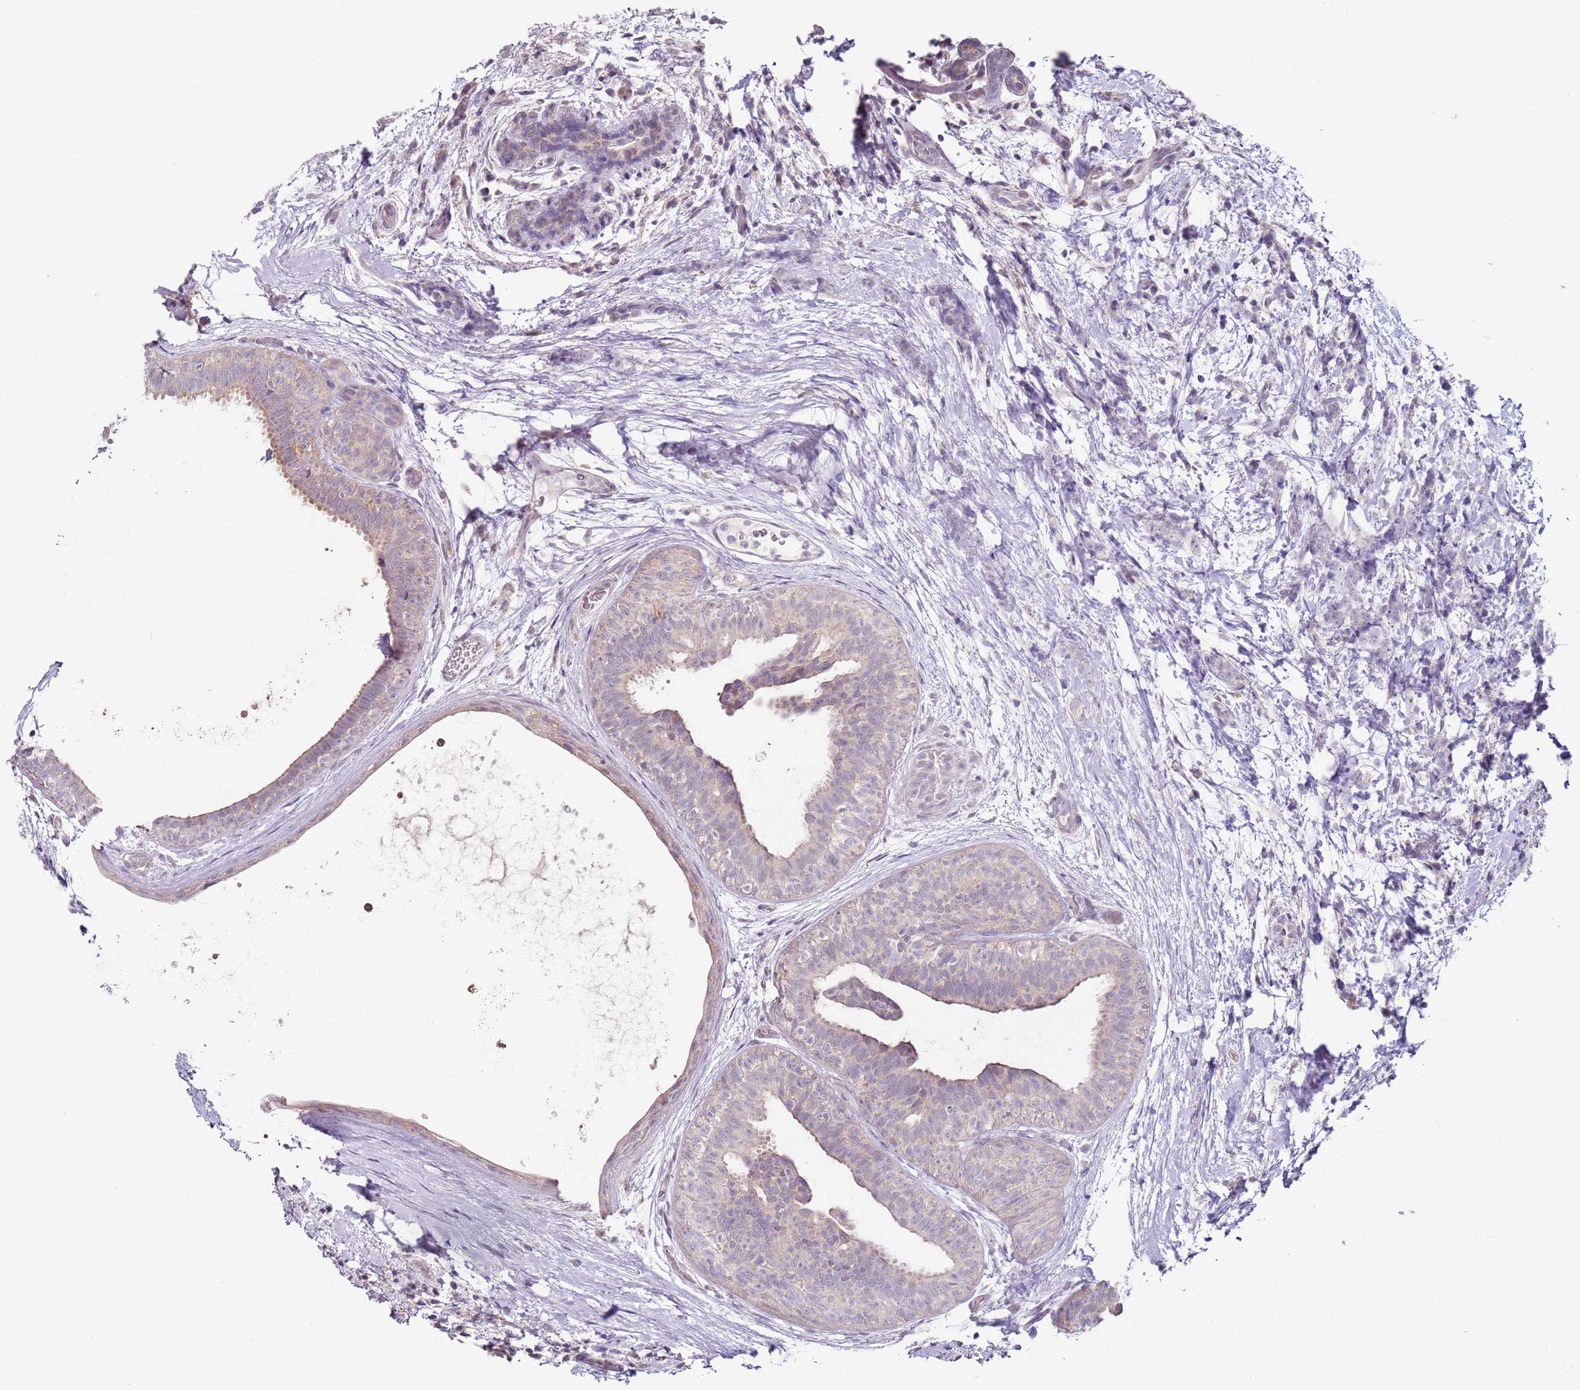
{"staining": {"intensity": "negative", "quantity": "none", "location": "none"}, "tissue": "breast cancer", "cell_type": "Tumor cells", "image_type": "cancer", "snomed": [{"axis": "morphology", "description": "Lobular carcinoma"}, {"axis": "topography", "description": "Breast"}], "caption": "Tumor cells show no significant expression in breast cancer (lobular carcinoma). (DAB (3,3'-diaminobenzidine) immunohistochemistry with hematoxylin counter stain).", "gene": "MDH1", "patient": {"sex": "female", "age": 58}}